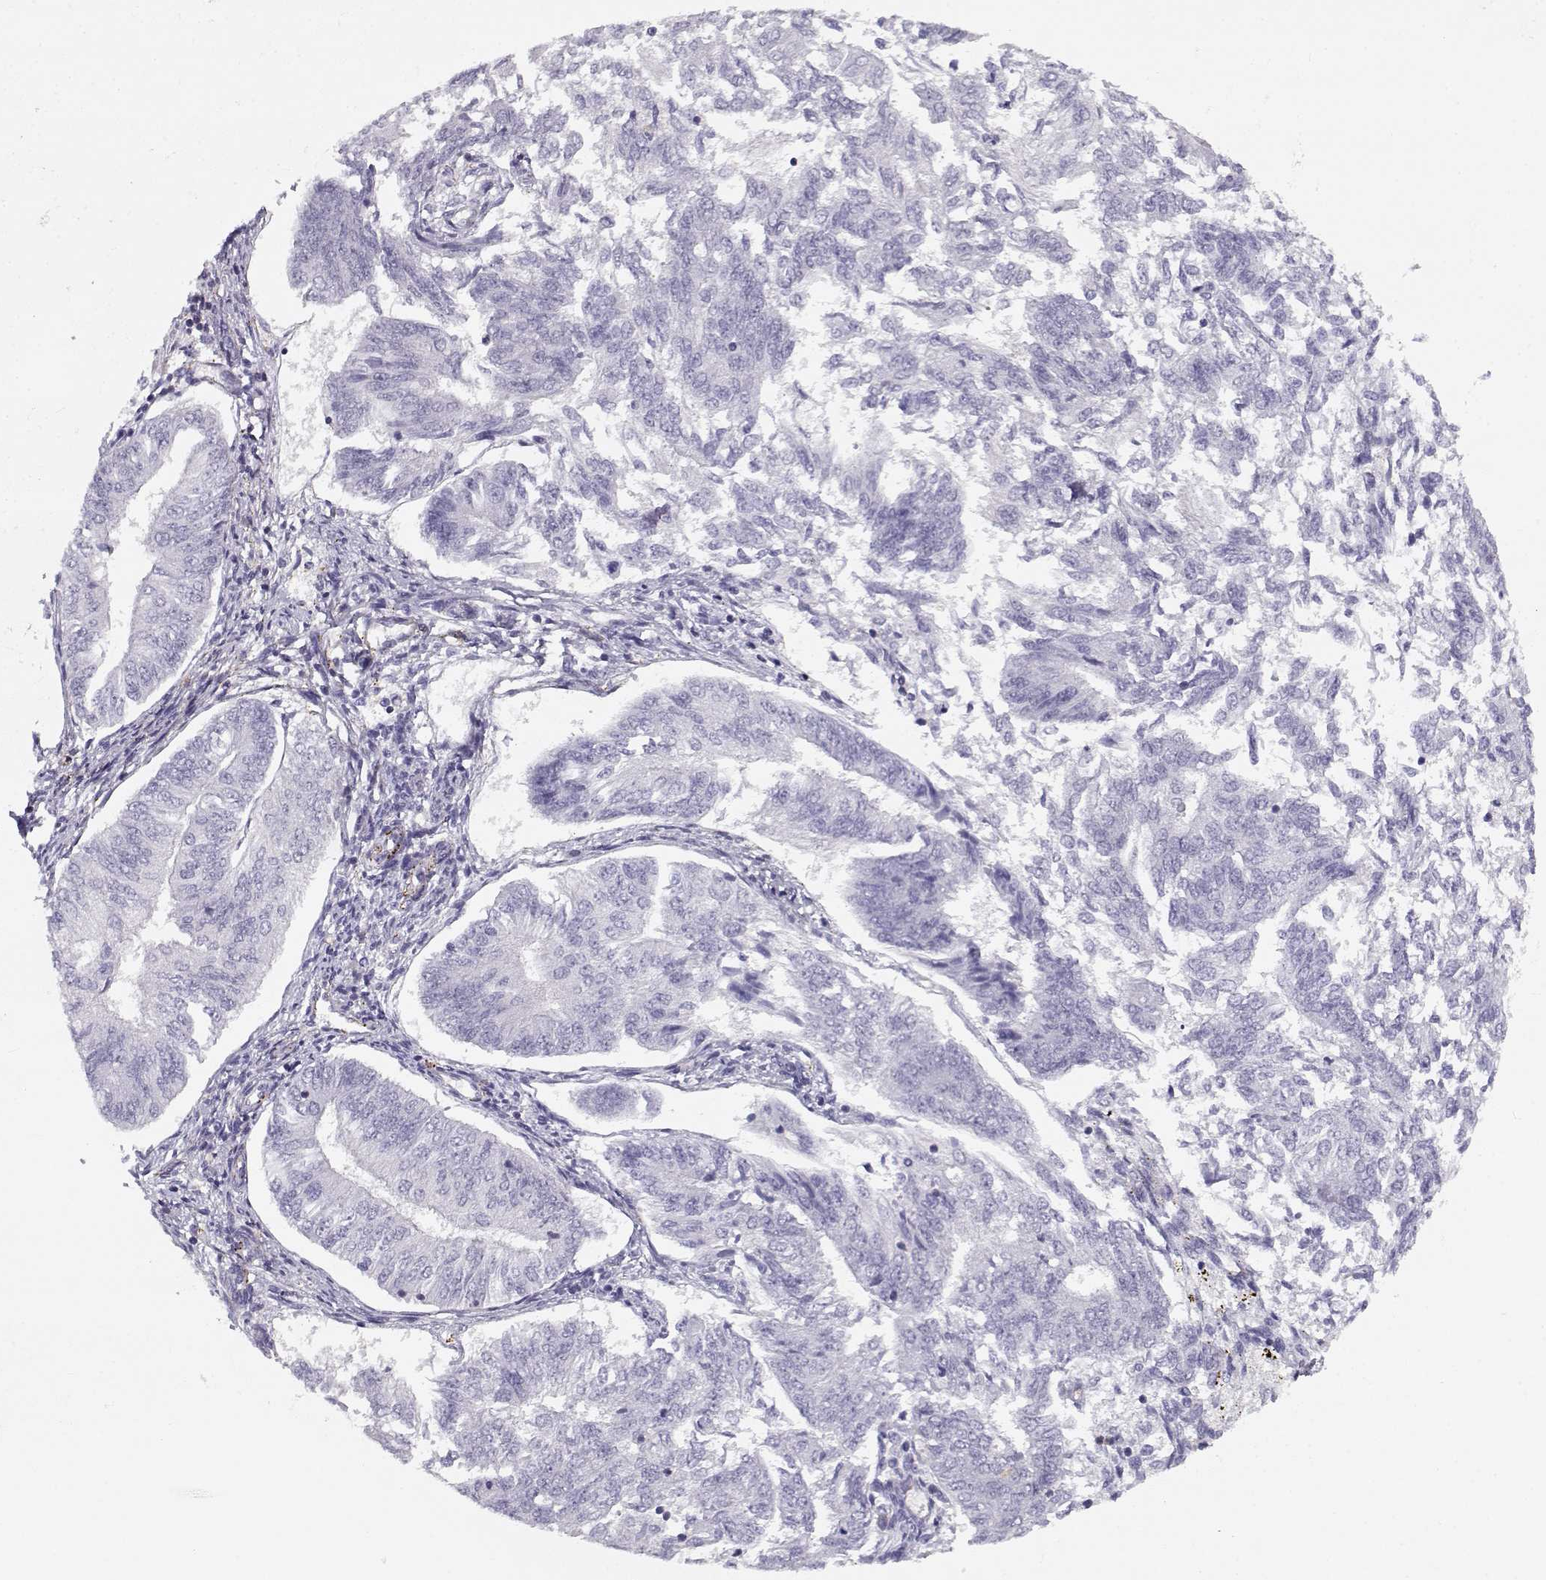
{"staining": {"intensity": "negative", "quantity": "none", "location": "none"}, "tissue": "endometrial cancer", "cell_type": "Tumor cells", "image_type": "cancer", "snomed": [{"axis": "morphology", "description": "Adenocarcinoma, NOS"}, {"axis": "topography", "description": "Endometrium"}], "caption": "Immunohistochemistry of adenocarcinoma (endometrial) displays no staining in tumor cells.", "gene": "MYO1A", "patient": {"sex": "female", "age": 58}}